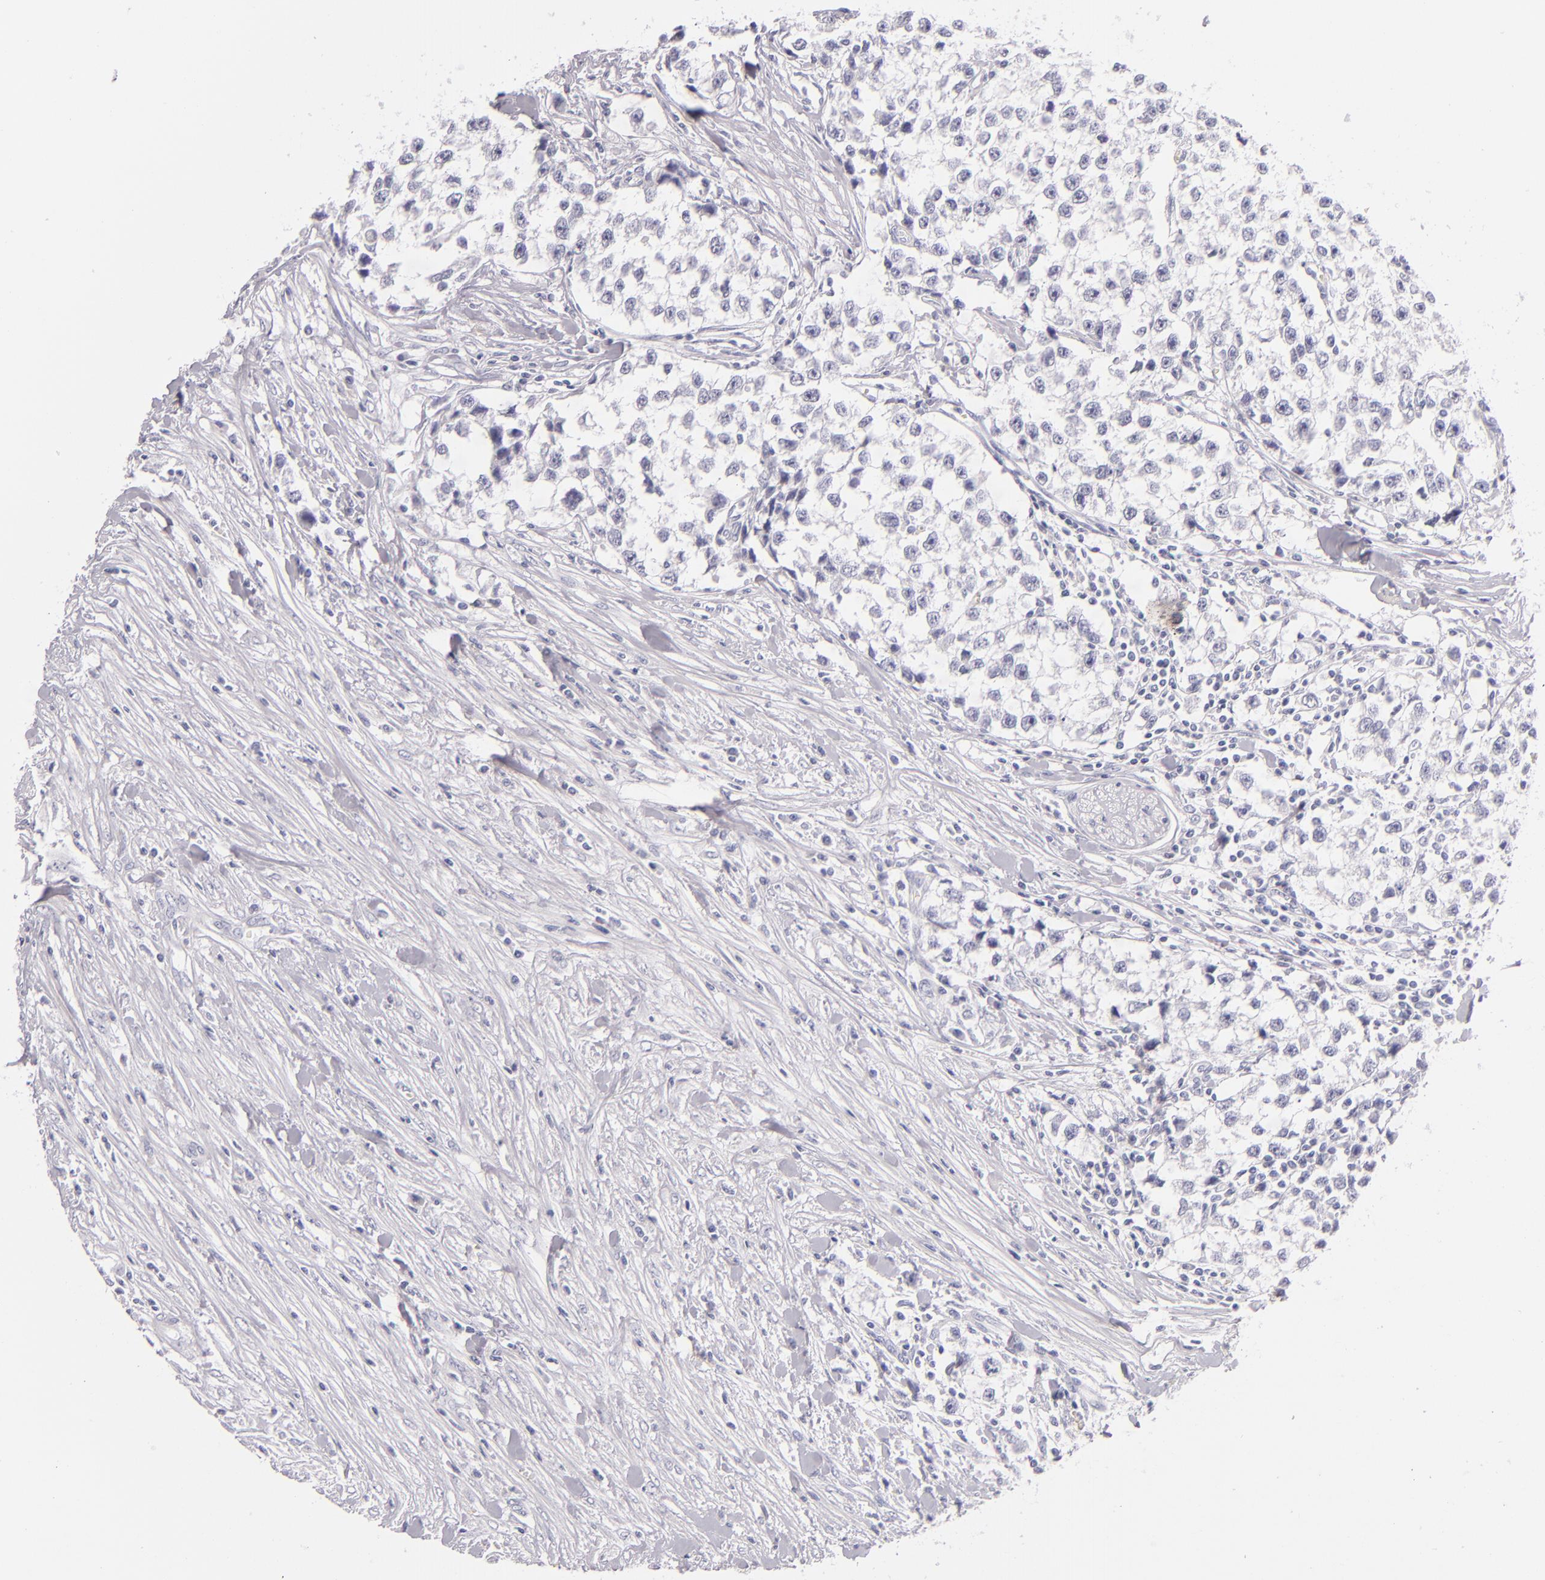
{"staining": {"intensity": "negative", "quantity": "none", "location": "none"}, "tissue": "testis cancer", "cell_type": "Tumor cells", "image_type": "cancer", "snomed": [{"axis": "morphology", "description": "Seminoma, NOS"}, {"axis": "morphology", "description": "Carcinoma, Embryonal, NOS"}, {"axis": "topography", "description": "Testis"}], "caption": "Tumor cells show no significant positivity in seminoma (testis).", "gene": "FABP1", "patient": {"sex": "male", "age": 30}}